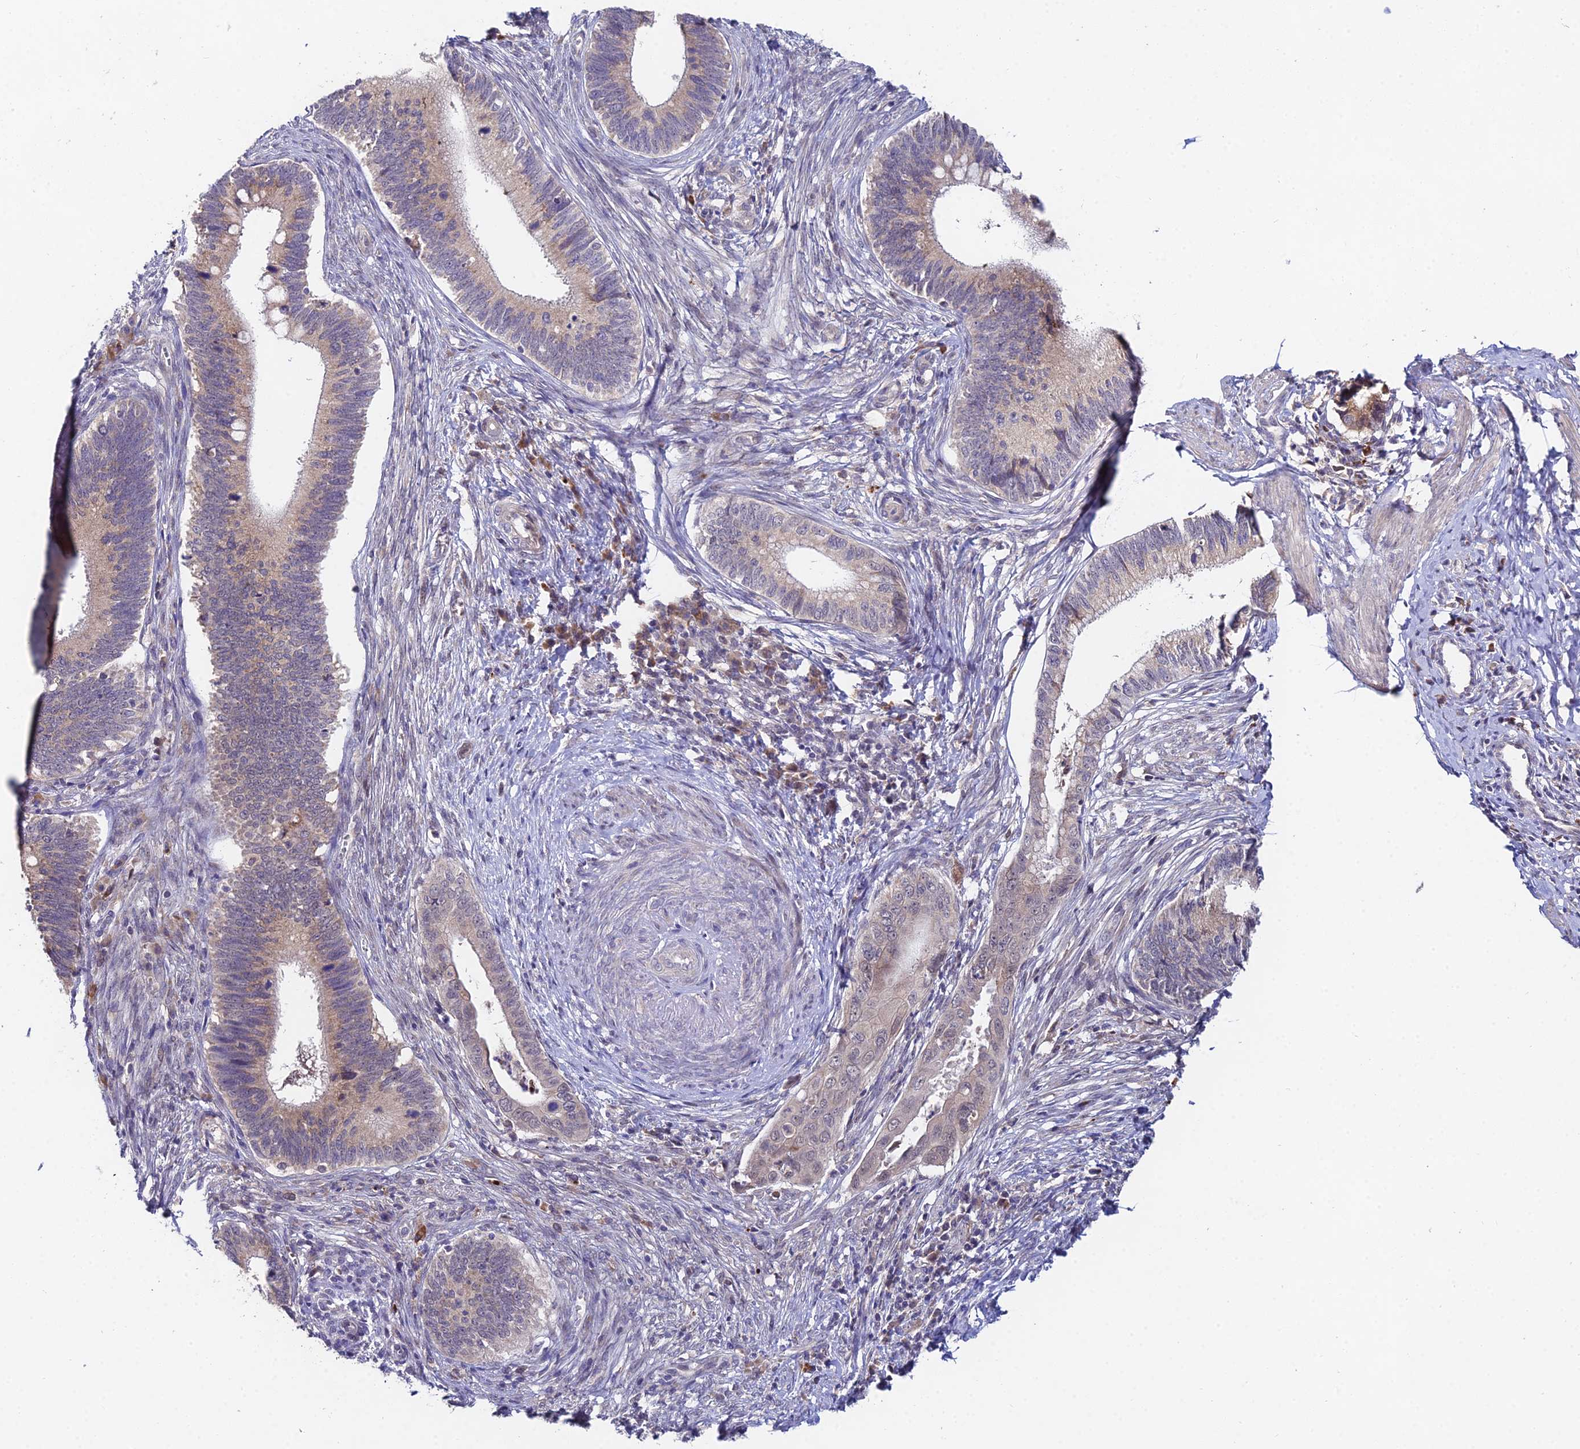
{"staining": {"intensity": "weak", "quantity": "25%-75%", "location": "cytoplasmic/membranous"}, "tissue": "cervical cancer", "cell_type": "Tumor cells", "image_type": "cancer", "snomed": [{"axis": "morphology", "description": "Adenocarcinoma, NOS"}, {"axis": "topography", "description": "Cervix"}], "caption": "A high-resolution micrograph shows immunohistochemistry (IHC) staining of cervical cancer, which shows weak cytoplasmic/membranous positivity in approximately 25%-75% of tumor cells. (DAB (3,3'-diaminobenzidine) IHC with brightfield microscopy, high magnification).", "gene": "WDR43", "patient": {"sex": "female", "age": 42}}